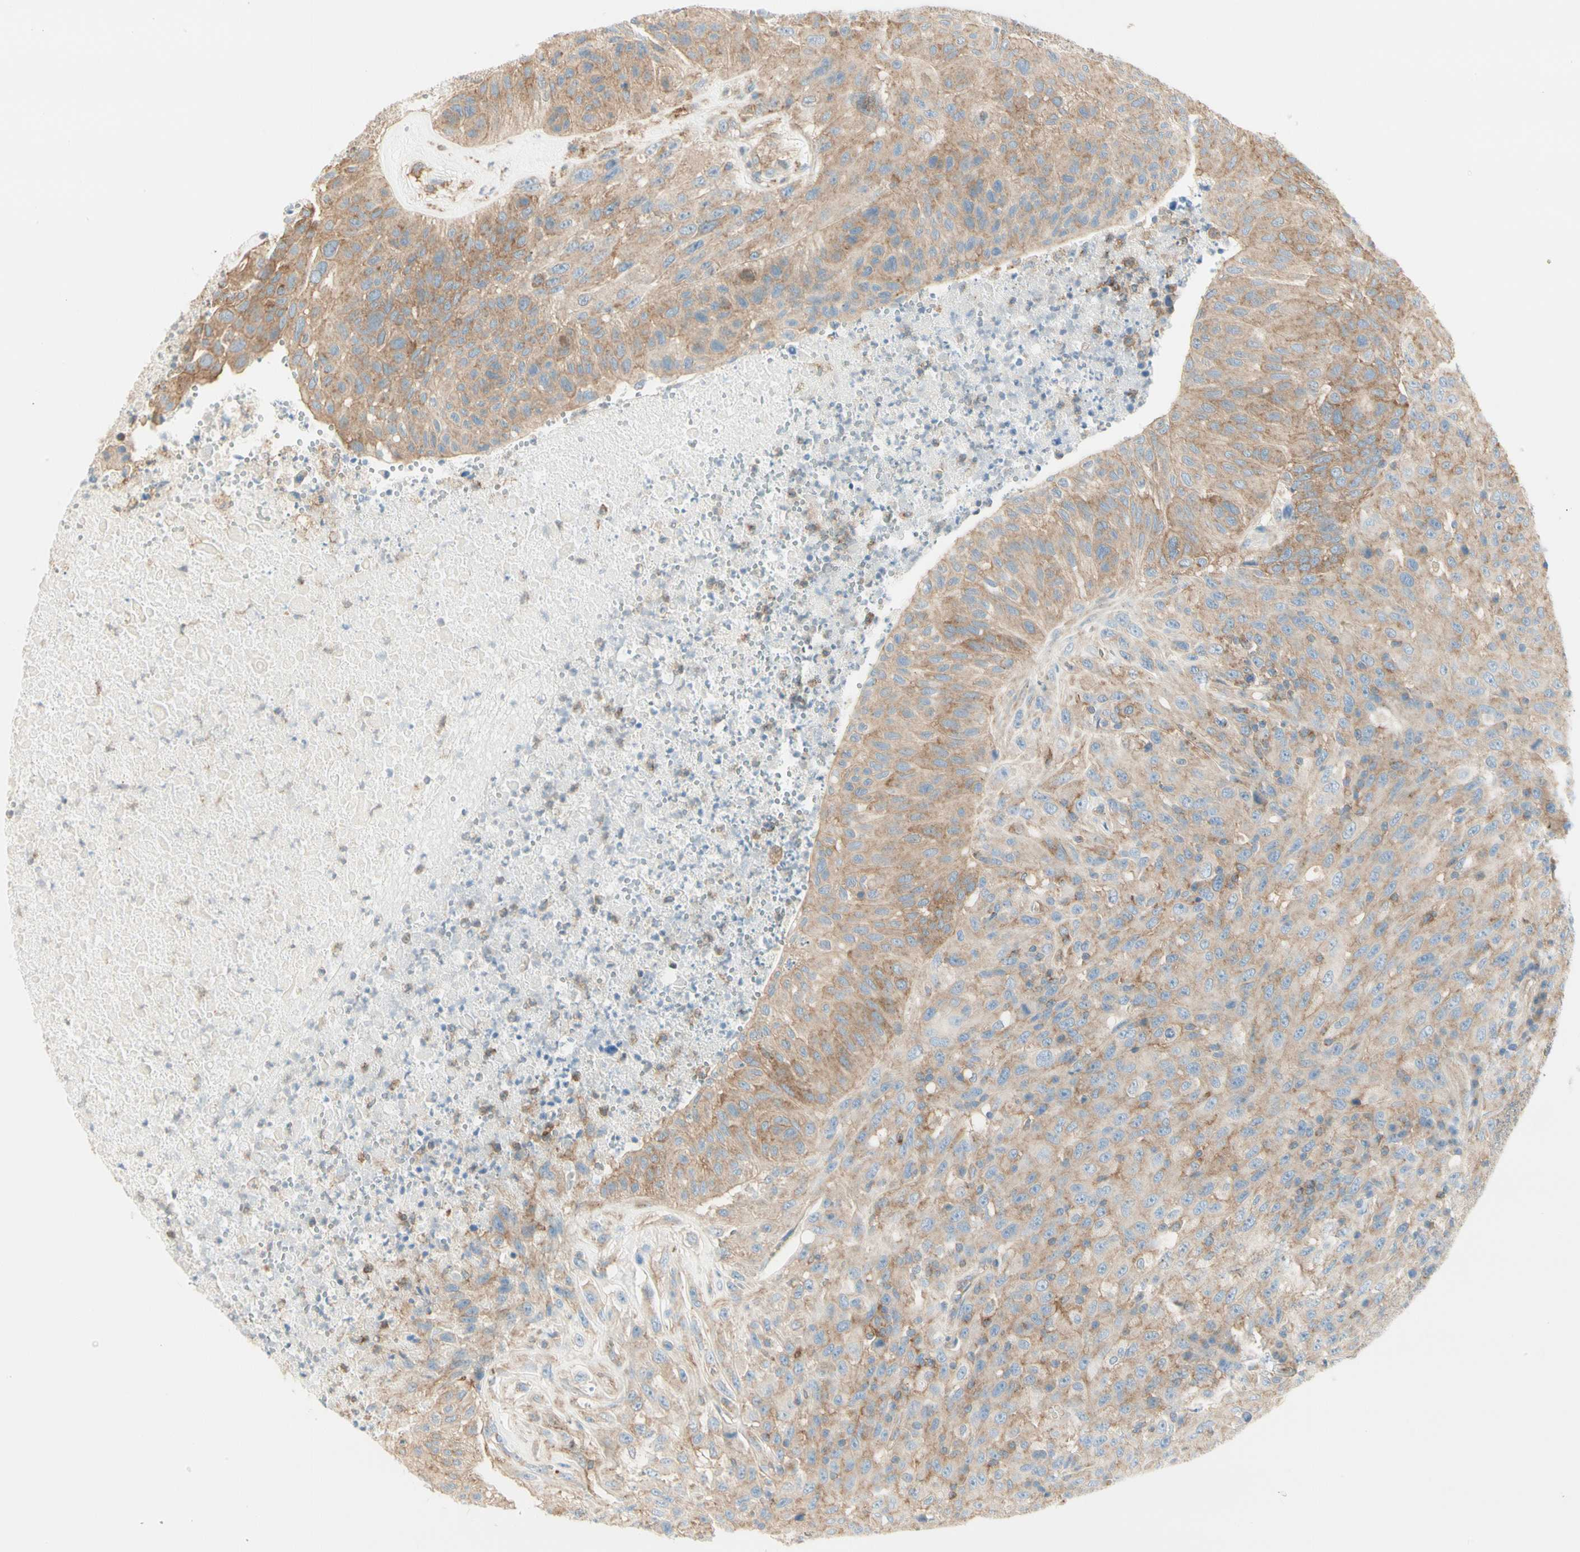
{"staining": {"intensity": "moderate", "quantity": ">75%", "location": "cytoplasmic/membranous"}, "tissue": "urothelial cancer", "cell_type": "Tumor cells", "image_type": "cancer", "snomed": [{"axis": "morphology", "description": "Urothelial carcinoma, High grade"}, {"axis": "topography", "description": "Urinary bladder"}], "caption": "Approximately >75% of tumor cells in urothelial cancer reveal moderate cytoplasmic/membranous protein expression as visualized by brown immunohistochemical staining.", "gene": "AGFG1", "patient": {"sex": "male", "age": 66}}